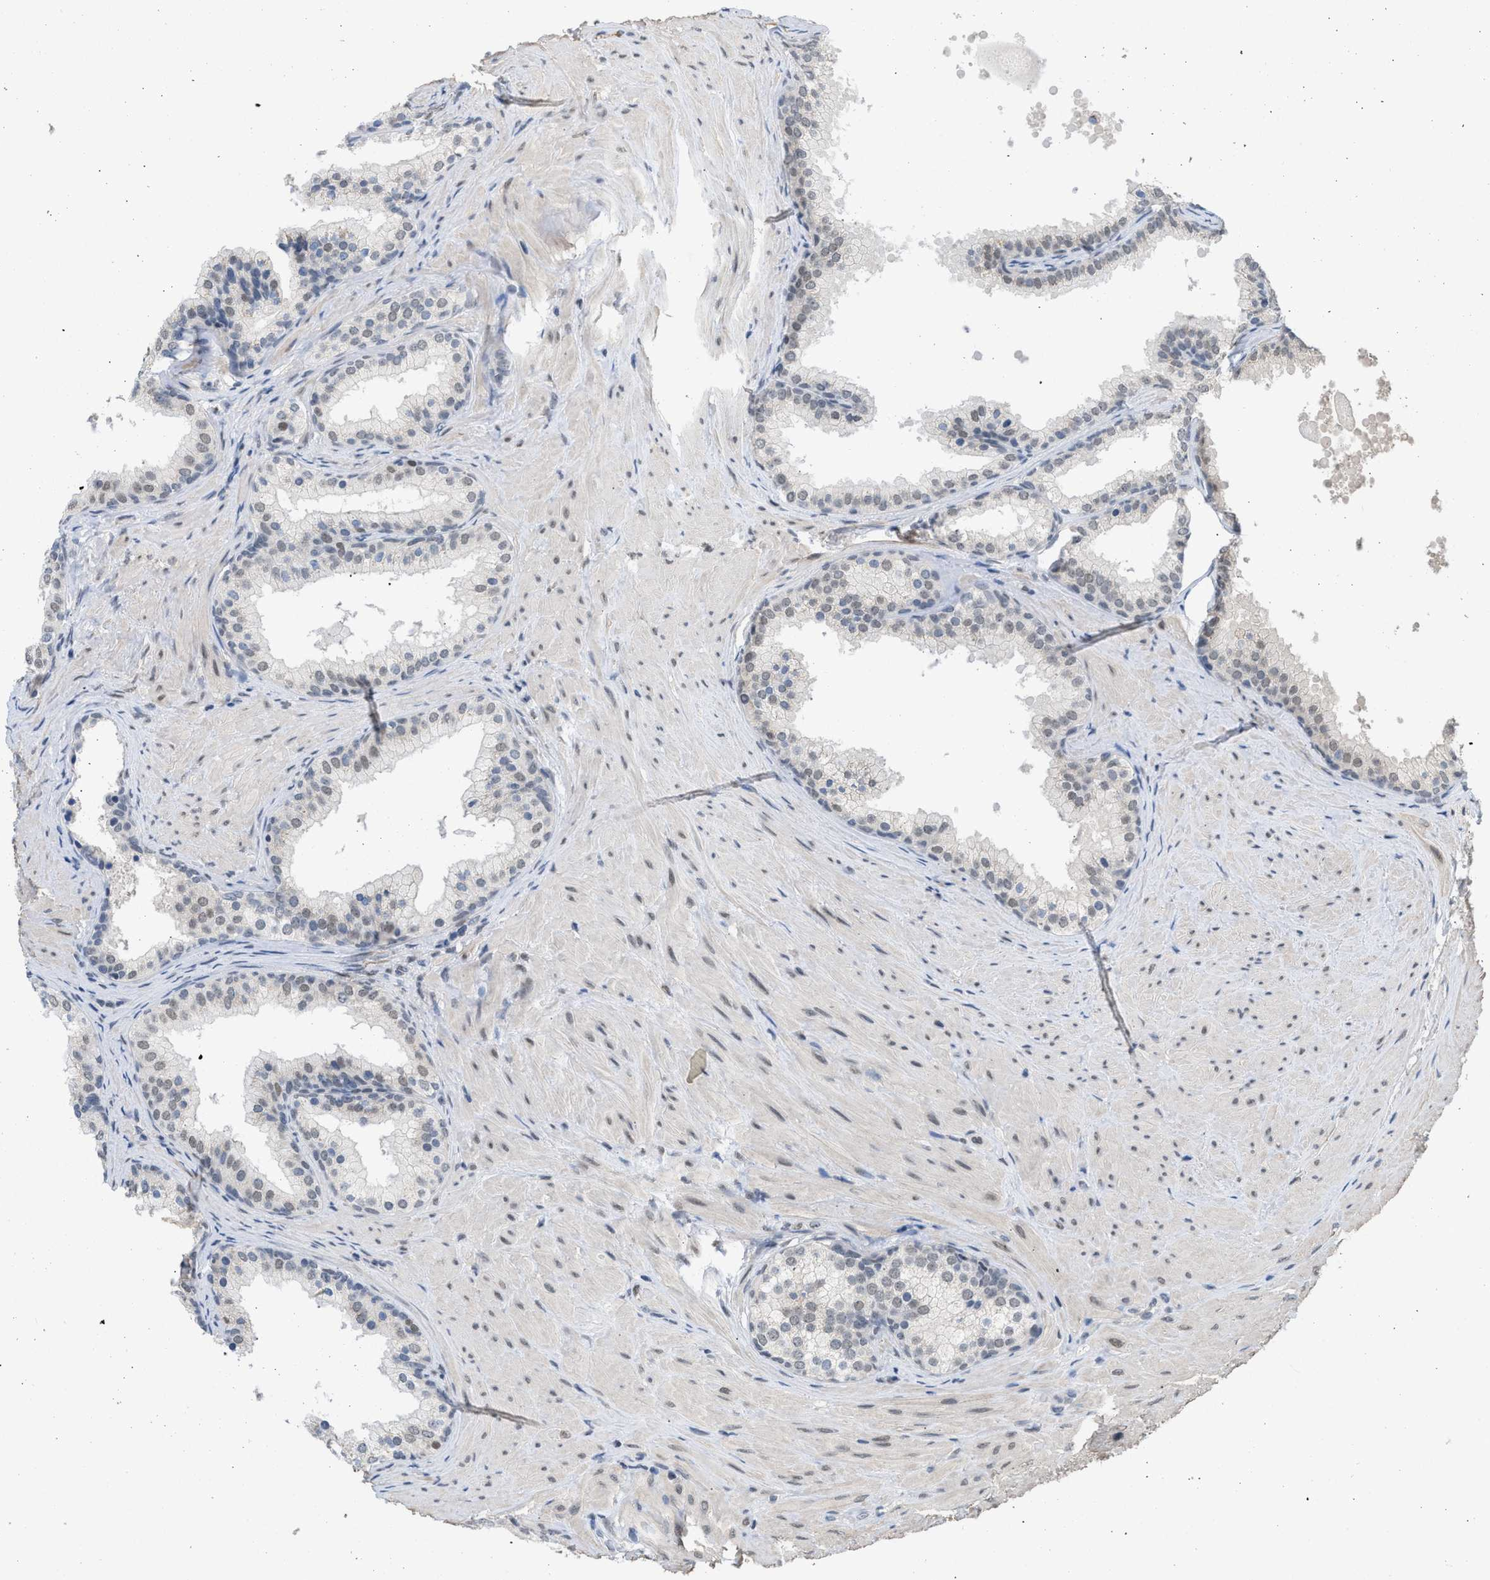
{"staining": {"intensity": "weak", "quantity": "25%-75%", "location": "cytoplasmic/membranous"}, "tissue": "prostate cancer", "cell_type": "Tumor cells", "image_type": "cancer", "snomed": [{"axis": "morphology", "description": "Adenocarcinoma, Low grade"}, {"axis": "topography", "description": "Prostate"}], "caption": "Prostate cancer (low-grade adenocarcinoma) stained with a protein marker displays weak staining in tumor cells.", "gene": "TERF2IP", "patient": {"sex": "male", "age": 69}}